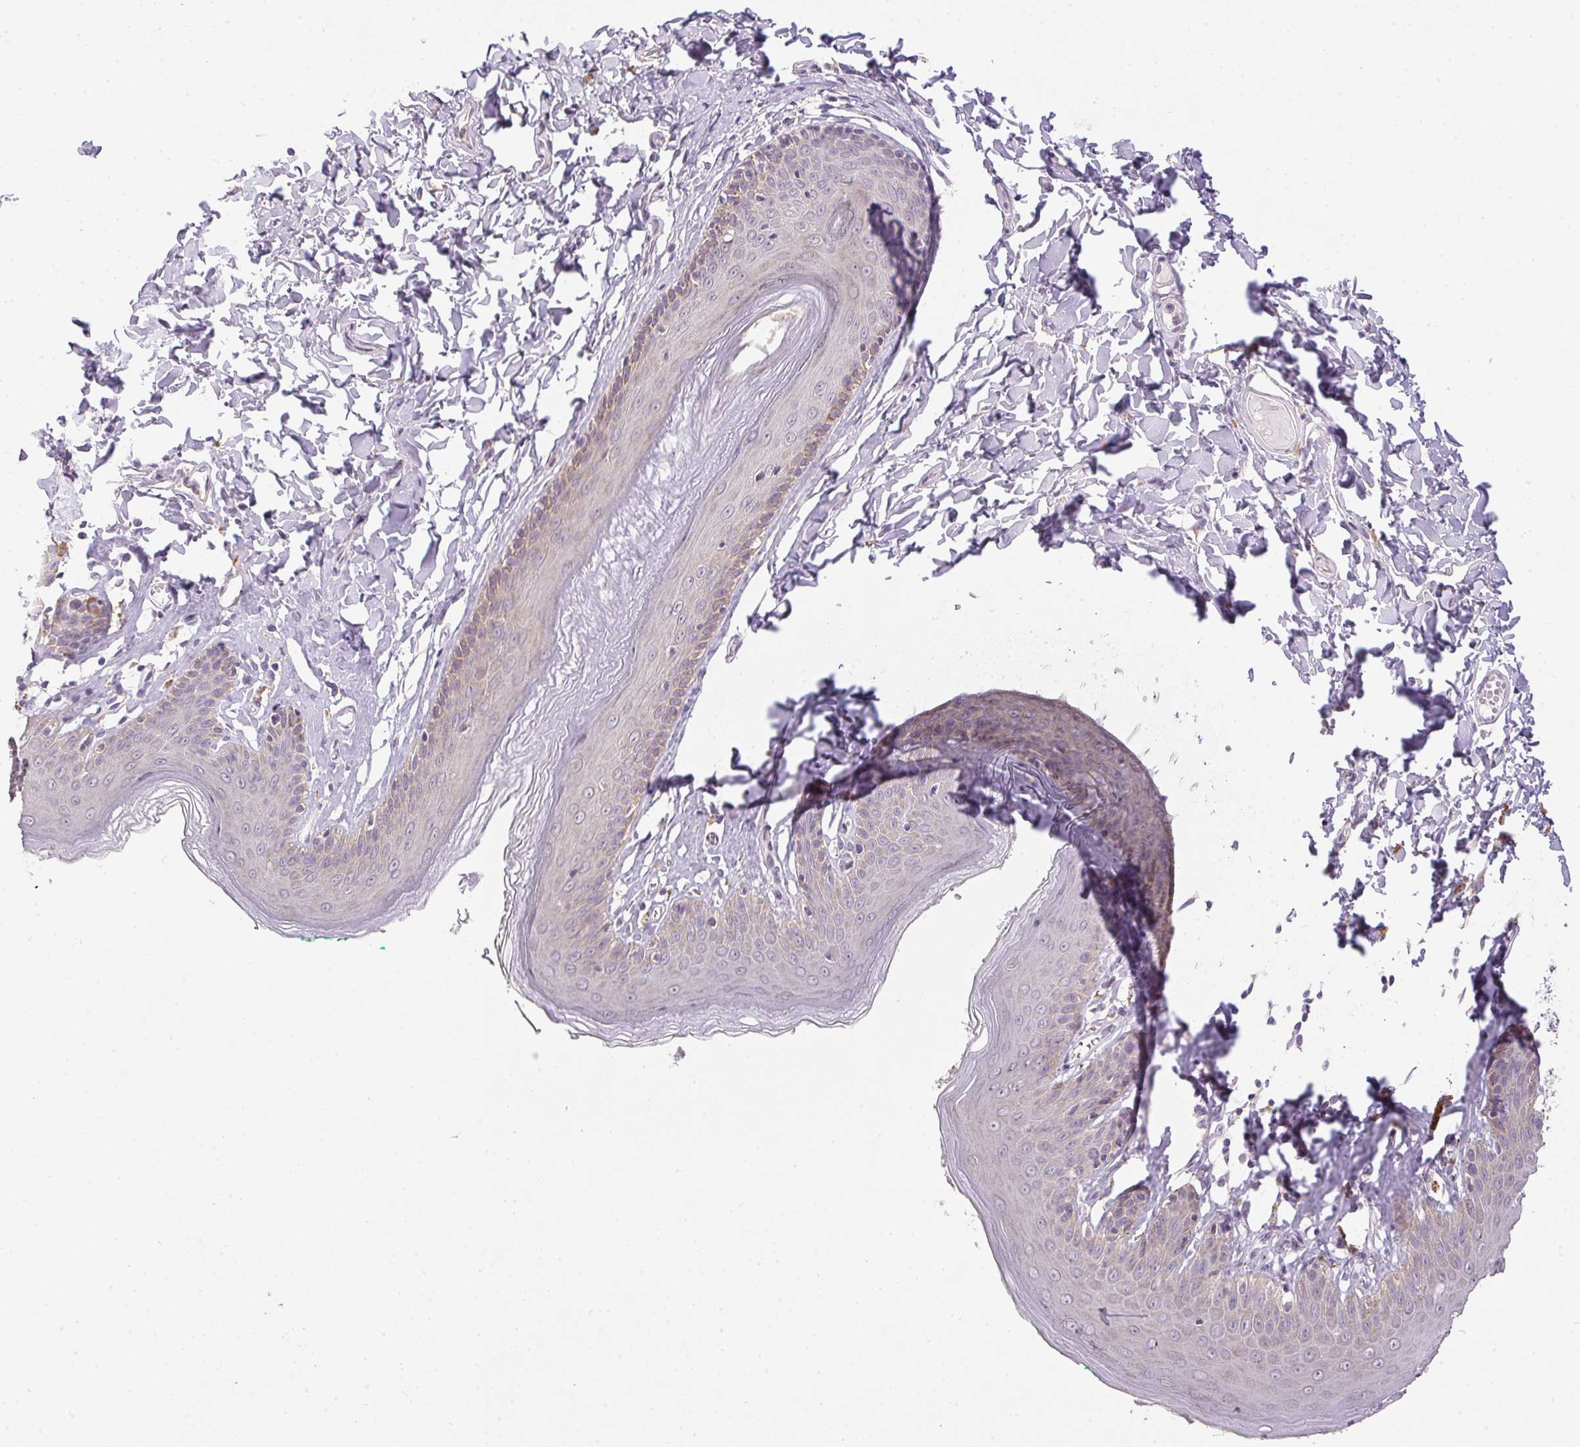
{"staining": {"intensity": "weak", "quantity": "25%-75%", "location": "cytoplasmic/membranous"}, "tissue": "skin", "cell_type": "Epidermal cells", "image_type": "normal", "snomed": [{"axis": "morphology", "description": "Normal tissue, NOS"}, {"axis": "topography", "description": "Vulva"}, {"axis": "topography", "description": "Peripheral nerve tissue"}], "caption": "Immunohistochemistry photomicrograph of normal skin: skin stained using immunohistochemistry (IHC) reveals low levels of weak protein expression localized specifically in the cytoplasmic/membranous of epidermal cells, appearing as a cytoplasmic/membranous brown color.", "gene": "SPACA9", "patient": {"sex": "female", "age": 66}}